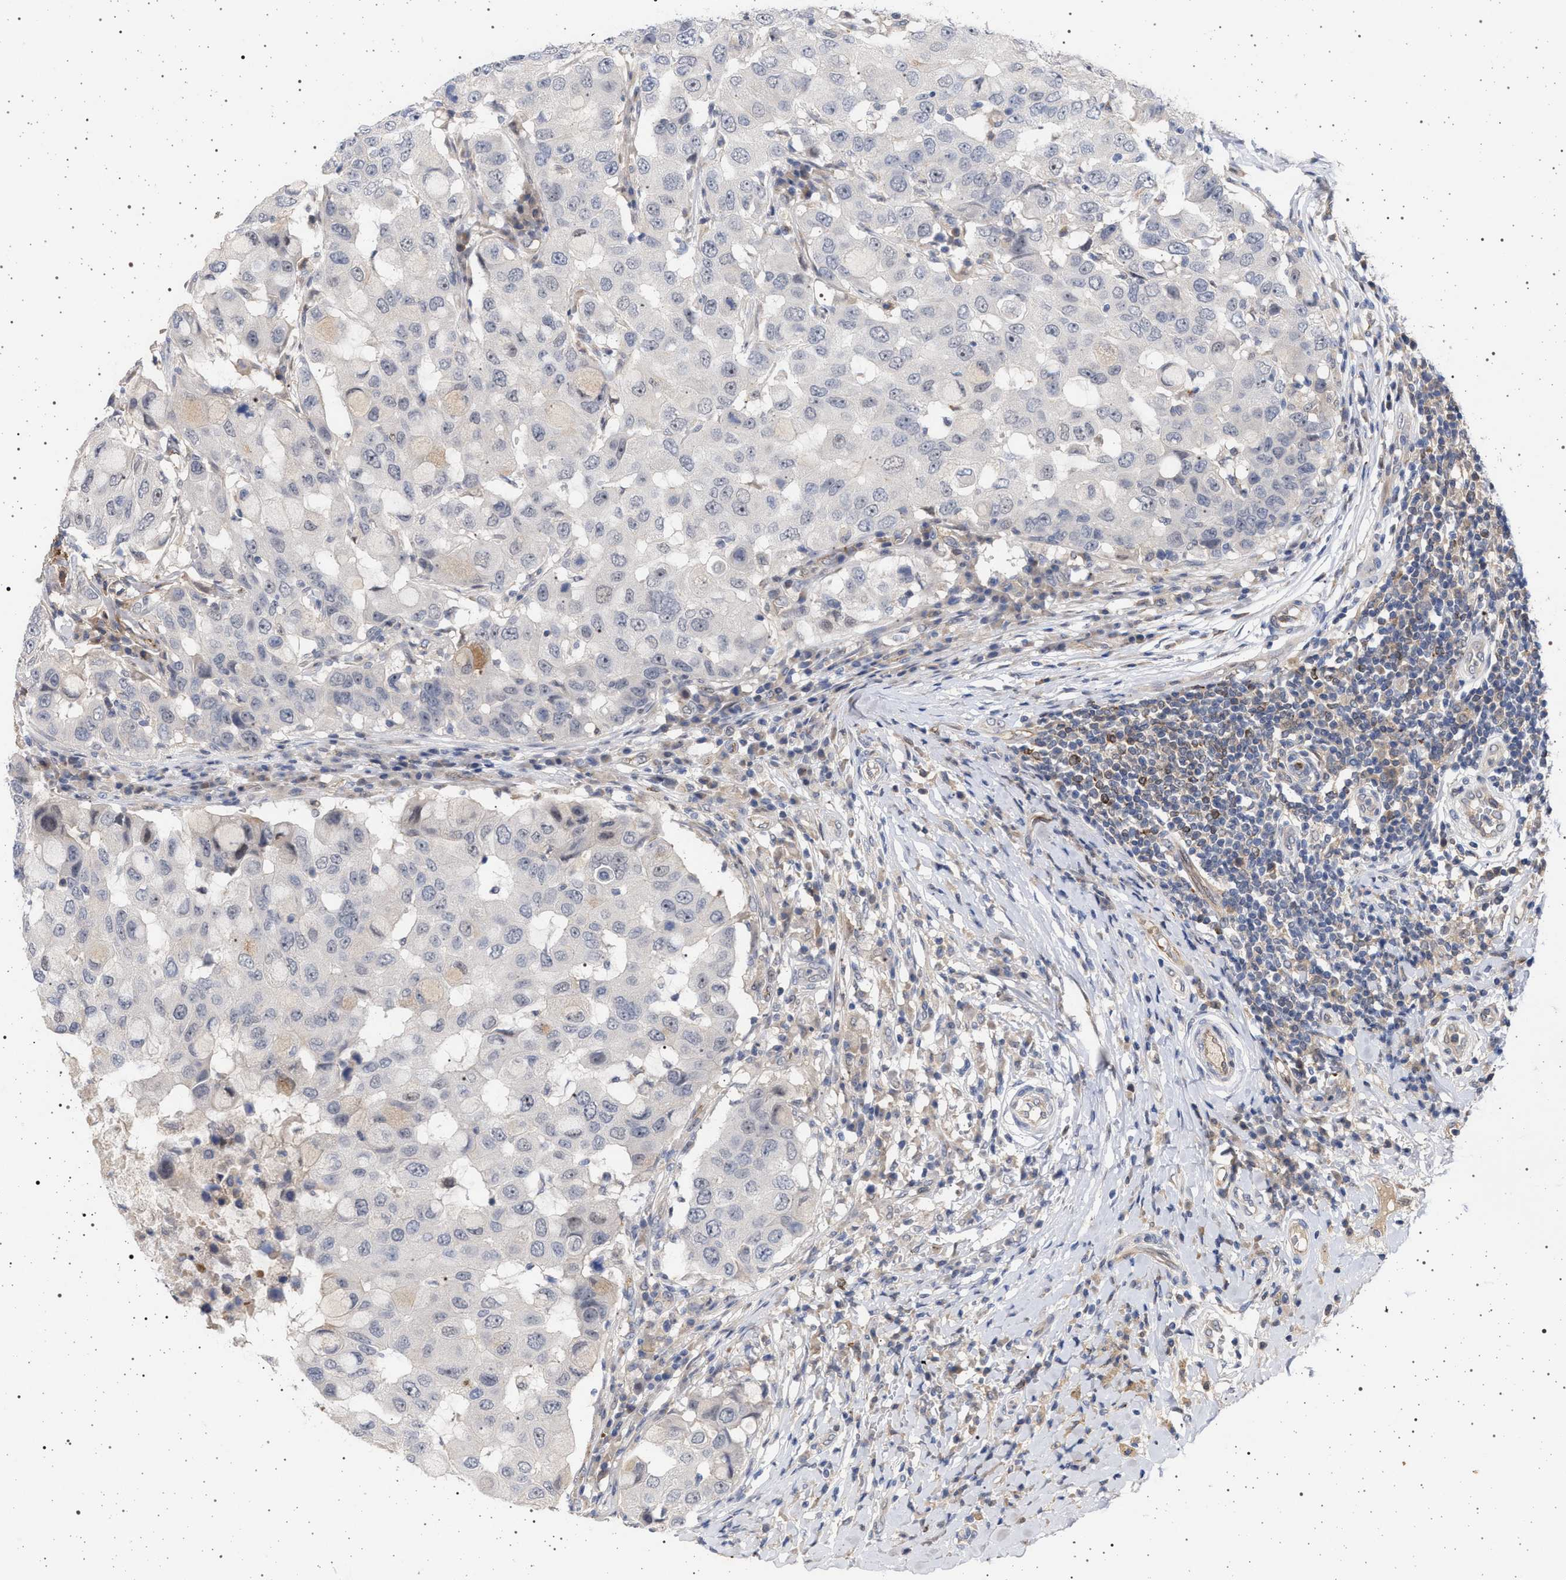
{"staining": {"intensity": "negative", "quantity": "none", "location": "none"}, "tissue": "breast cancer", "cell_type": "Tumor cells", "image_type": "cancer", "snomed": [{"axis": "morphology", "description": "Duct carcinoma"}, {"axis": "topography", "description": "Breast"}], "caption": "DAB immunohistochemical staining of human breast intraductal carcinoma displays no significant positivity in tumor cells. Nuclei are stained in blue.", "gene": "RBM48", "patient": {"sex": "female", "age": 27}}